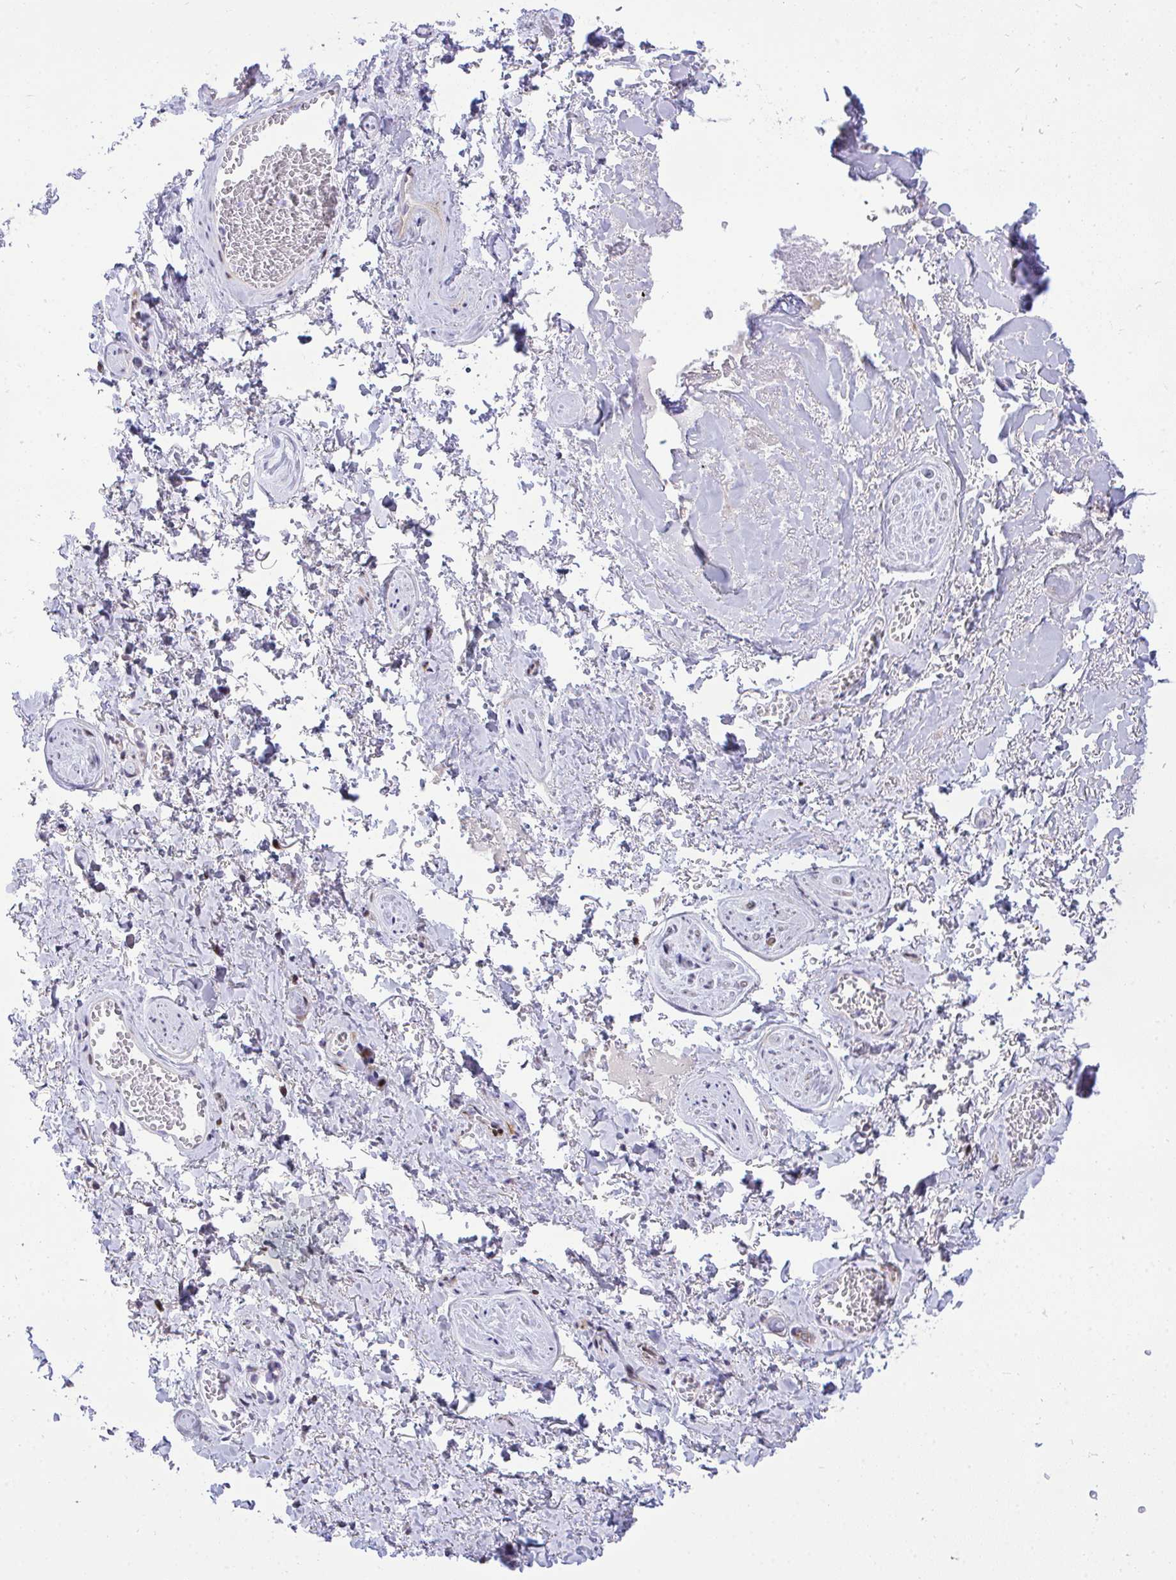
{"staining": {"intensity": "negative", "quantity": "none", "location": "none"}, "tissue": "adipose tissue", "cell_type": "Adipocytes", "image_type": "normal", "snomed": [{"axis": "morphology", "description": "Normal tissue, NOS"}, {"axis": "topography", "description": "Vulva"}, {"axis": "topography", "description": "Peripheral nerve tissue"}], "caption": "This is an IHC photomicrograph of normal human adipose tissue. There is no positivity in adipocytes.", "gene": "CASTOR2", "patient": {"sex": "female", "age": 66}}